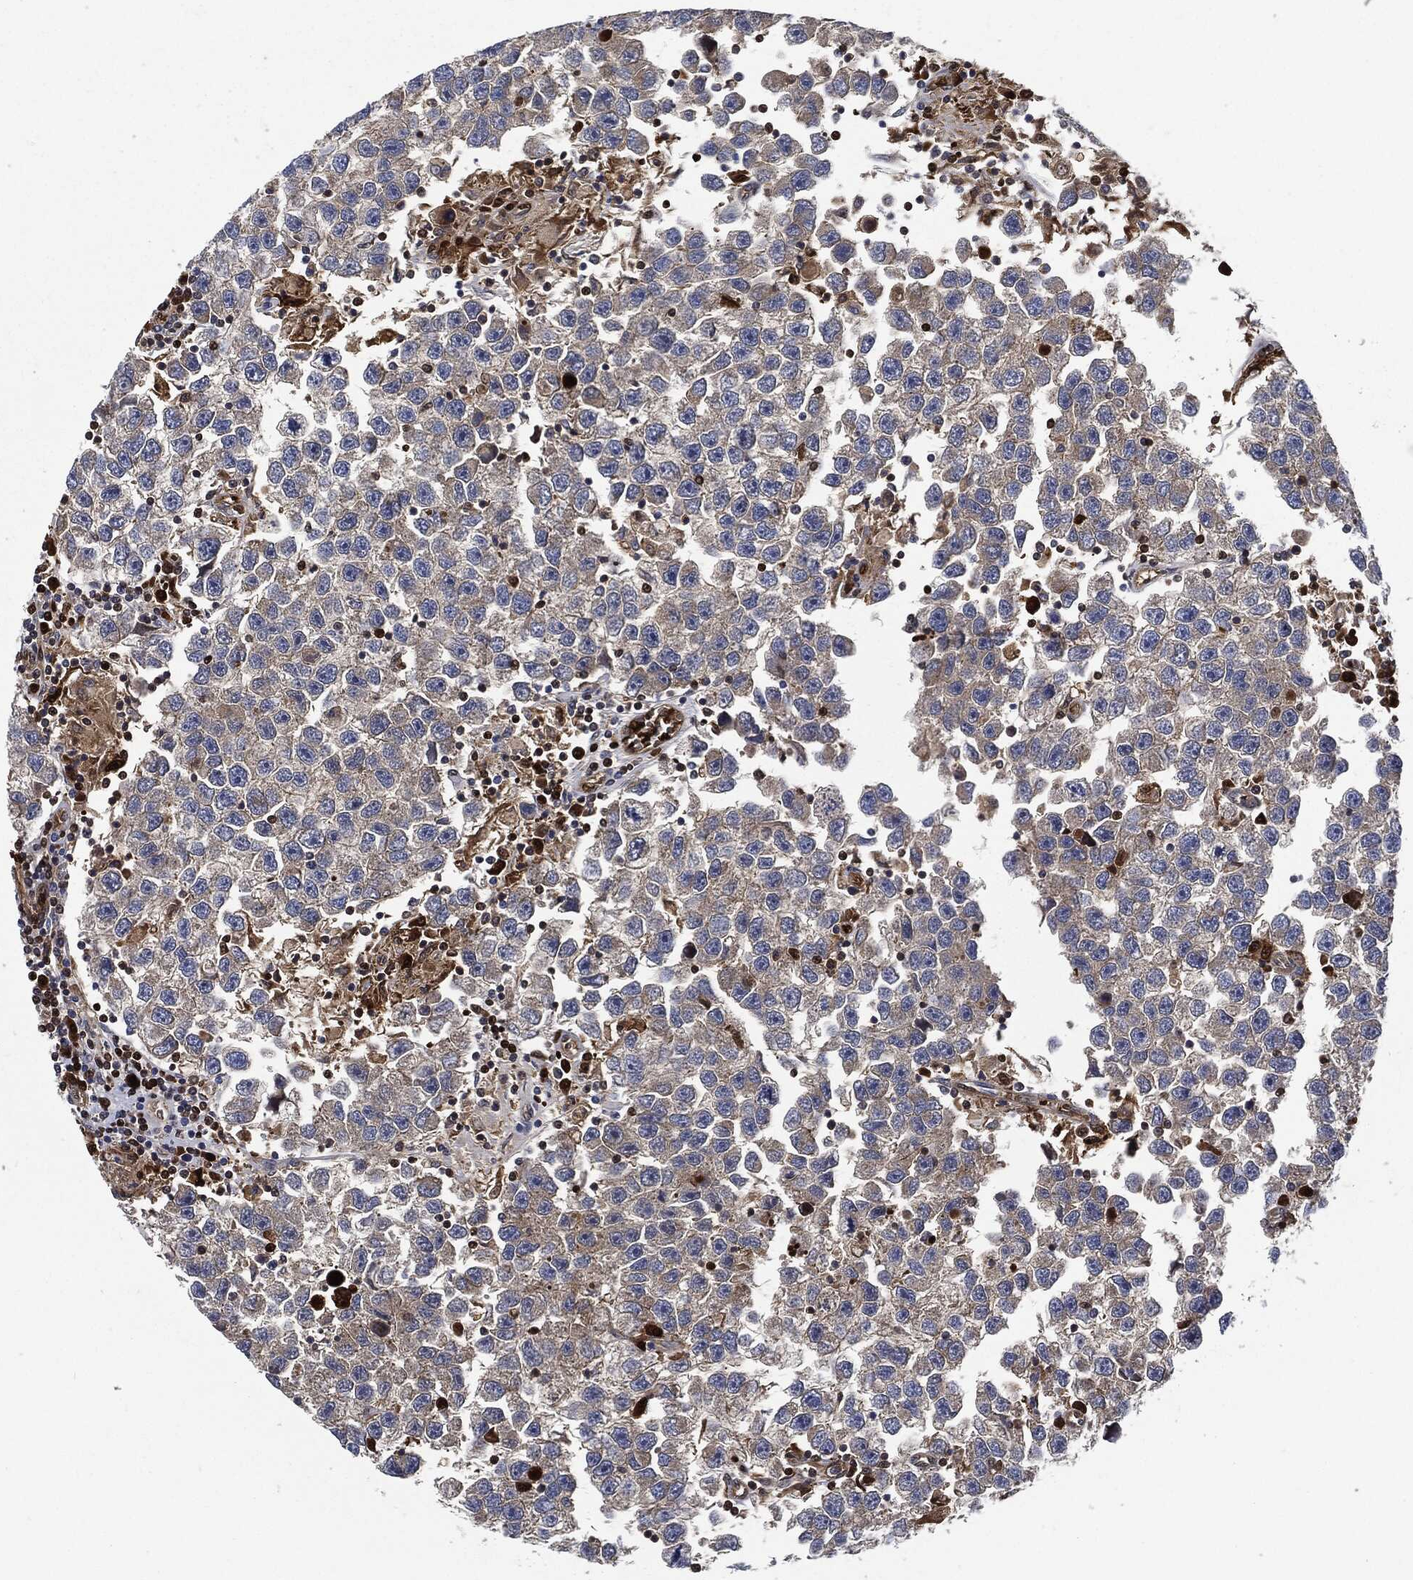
{"staining": {"intensity": "weak", "quantity": "<25%", "location": "cytoplasmic/membranous"}, "tissue": "testis cancer", "cell_type": "Tumor cells", "image_type": "cancer", "snomed": [{"axis": "morphology", "description": "Seminoma, NOS"}, {"axis": "topography", "description": "Testis"}], "caption": "Human seminoma (testis) stained for a protein using immunohistochemistry shows no staining in tumor cells.", "gene": "PRDX2", "patient": {"sex": "male", "age": 26}}